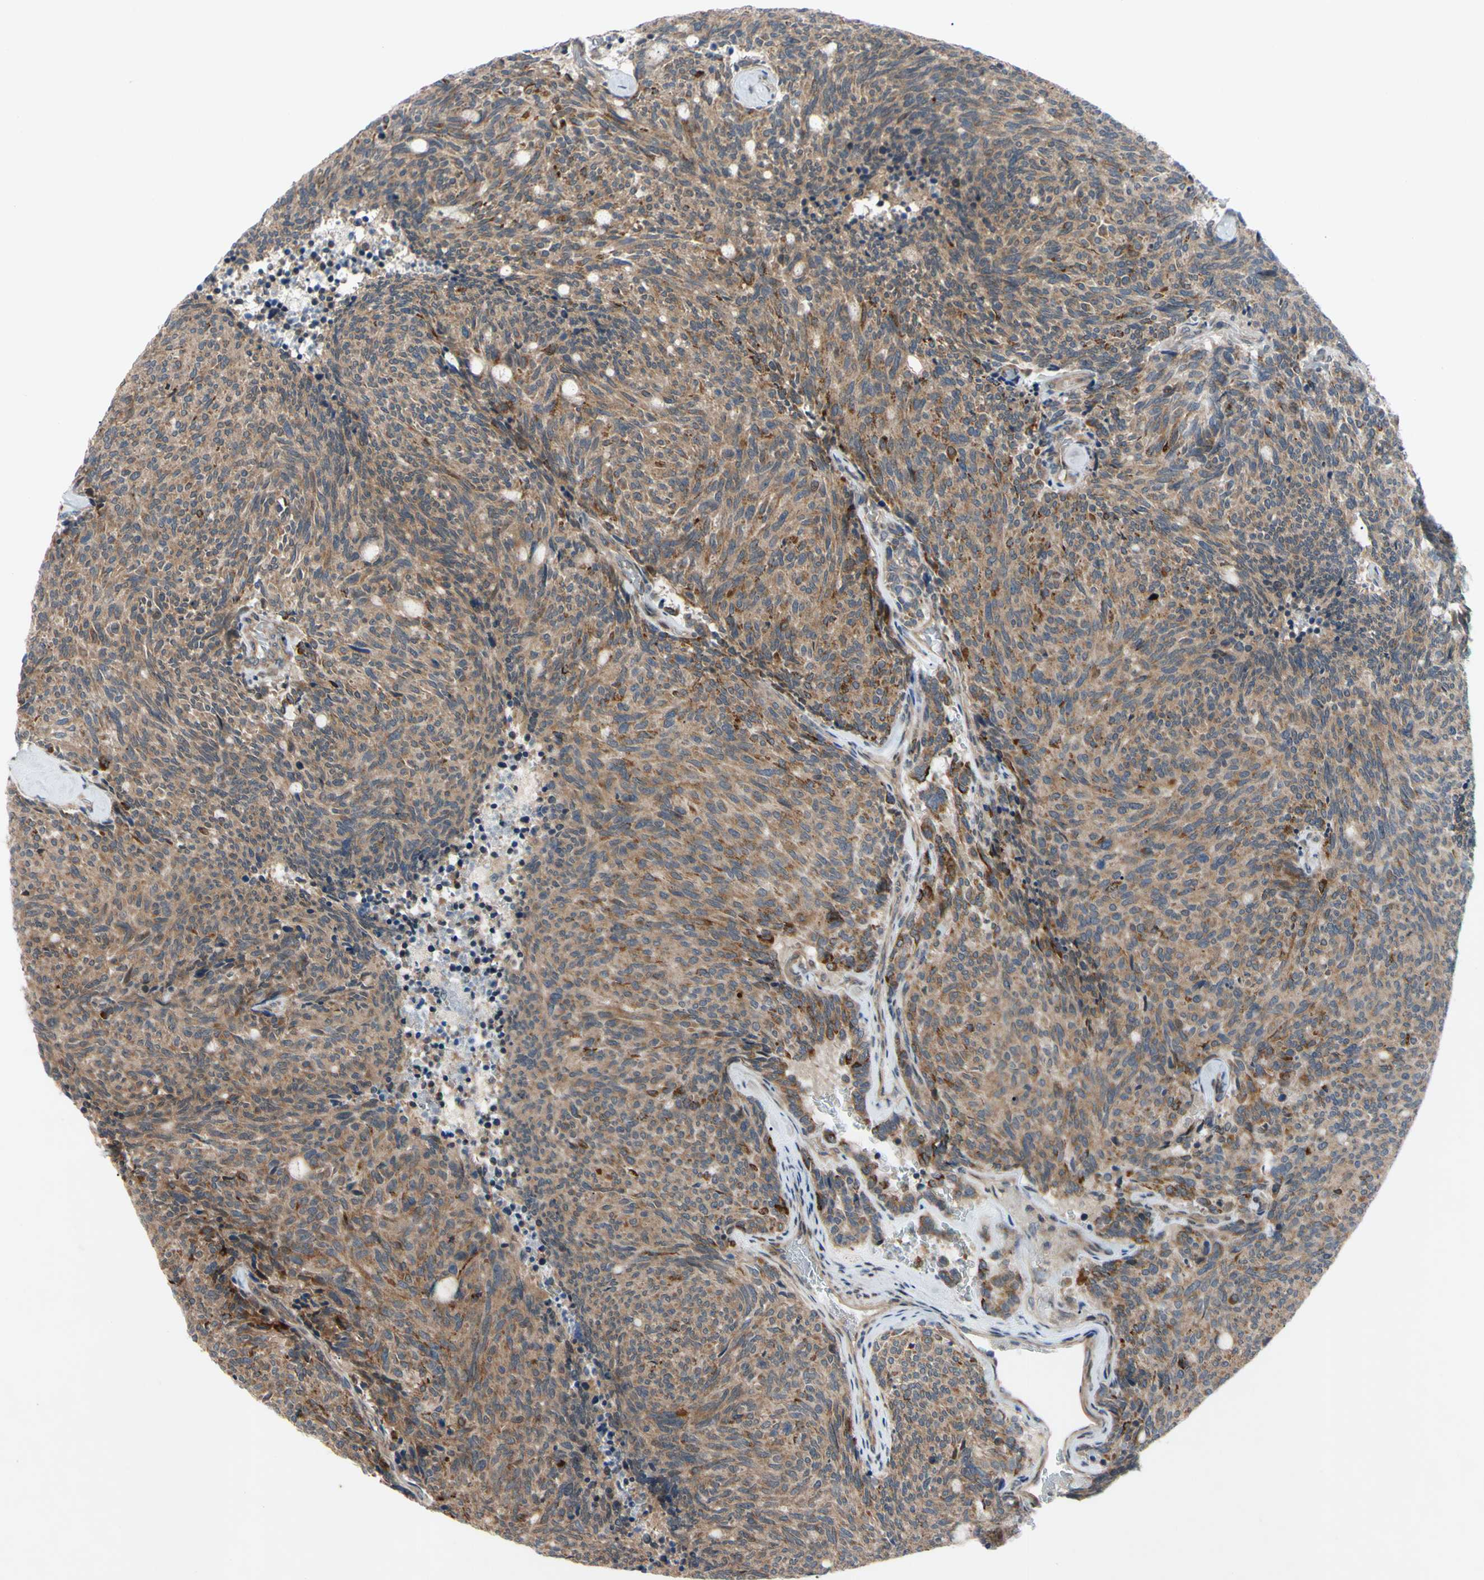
{"staining": {"intensity": "moderate", "quantity": ">75%", "location": "cytoplasmic/membranous"}, "tissue": "carcinoid", "cell_type": "Tumor cells", "image_type": "cancer", "snomed": [{"axis": "morphology", "description": "Carcinoid, malignant, NOS"}, {"axis": "topography", "description": "Pancreas"}], "caption": "This histopathology image displays immunohistochemistry staining of human malignant carcinoid, with medium moderate cytoplasmic/membranous staining in about >75% of tumor cells.", "gene": "SVIL", "patient": {"sex": "female", "age": 54}}